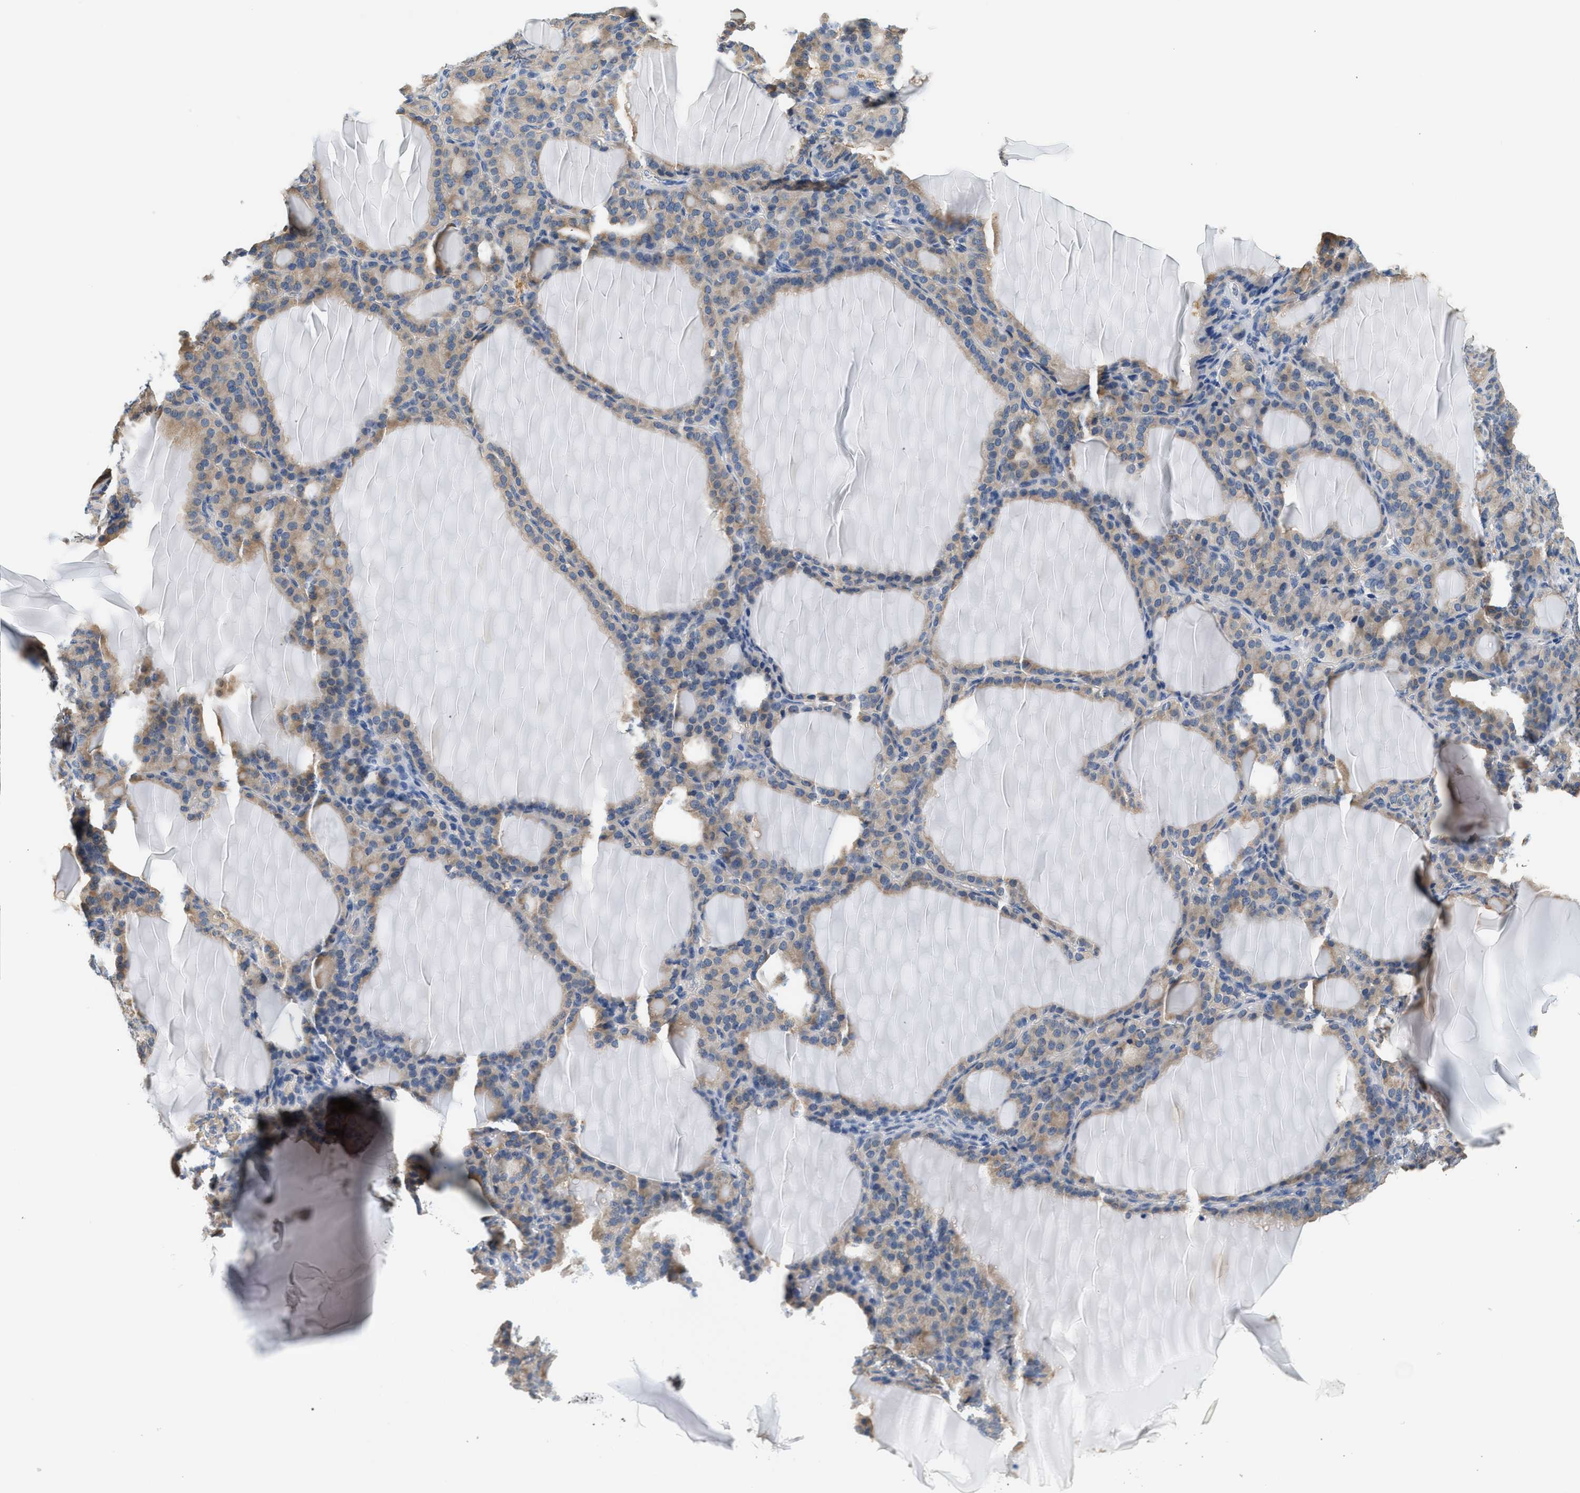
{"staining": {"intensity": "moderate", "quantity": "25%-75%", "location": "cytoplasmic/membranous"}, "tissue": "thyroid gland", "cell_type": "Glandular cells", "image_type": "normal", "snomed": [{"axis": "morphology", "description": "Normal tissue, NOS"}, {"axis": "topography", "description": "Thyroid gland"}], "caption": "A high-resolution image shows immunohistochemistry staining of normal thyroid gland, which exhibits moderate cytoplasmic/membranous expression in approximately 25%-75% of glandular cells.", "gene": "SLC35E1", "patient": {"sex": "female", "age": 28}}